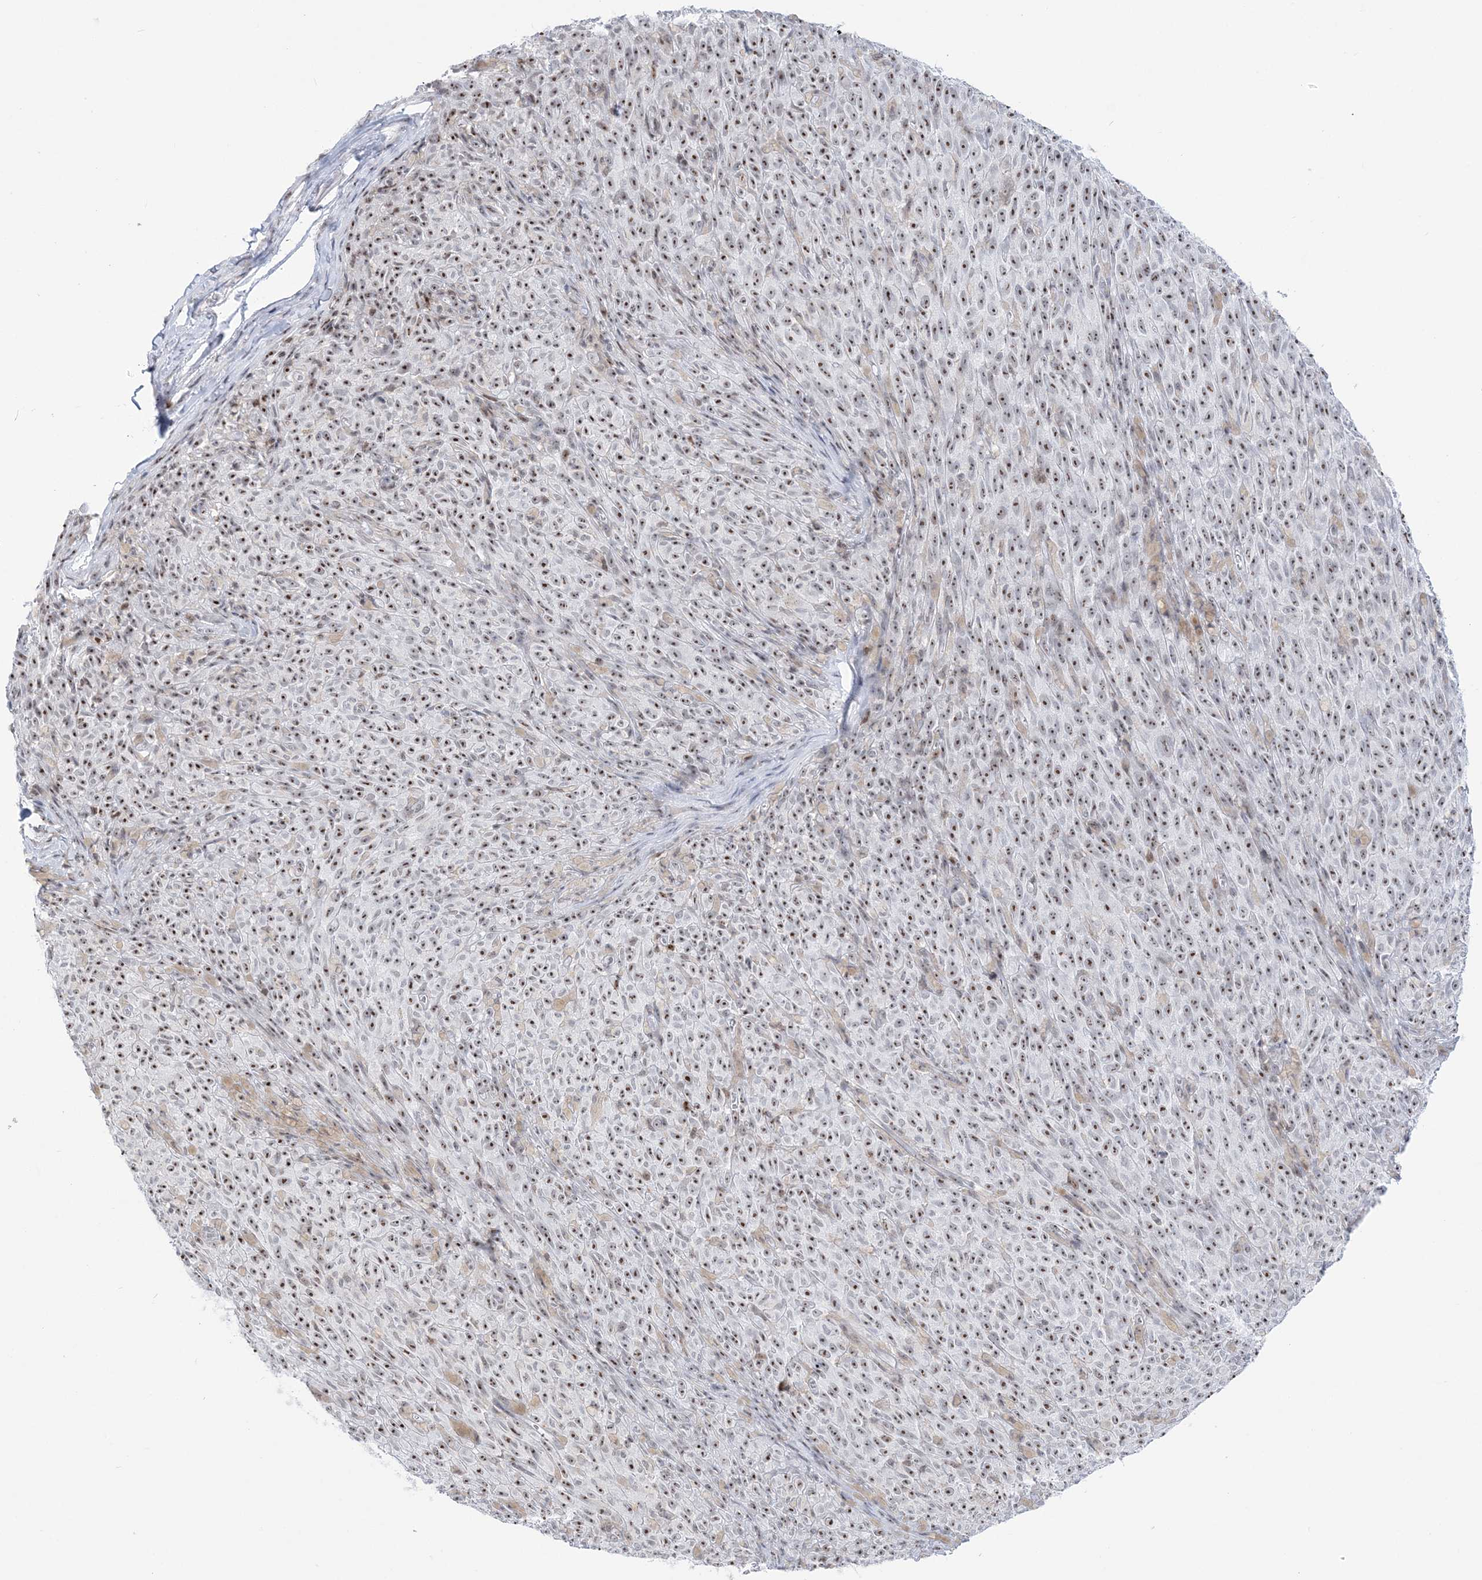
{"staining": {"intensity": "moderate", "quantity": ">75%", "location": "nuclear"}, "tissue": "melanoma", "cell_type": "Tumor cells", "image_type": "cancer", "snomed": [{"axis": "morphology", "description": "Malignant melanoma, NOS"}, {"axis": "topography", "description": "Skin"}], "caption": "Protein expression analysis of human malignant melanoma reveals moderate nuclear staining in about >75% of tumor cells. (Stains: DAB (3,3'-diaminobenzidine) in brown, nuclei in blue, Microscopy: brightfield microscopy at high magnification).", "gene": "DDX21", "patient": {"sex": "female", "age": 82}}